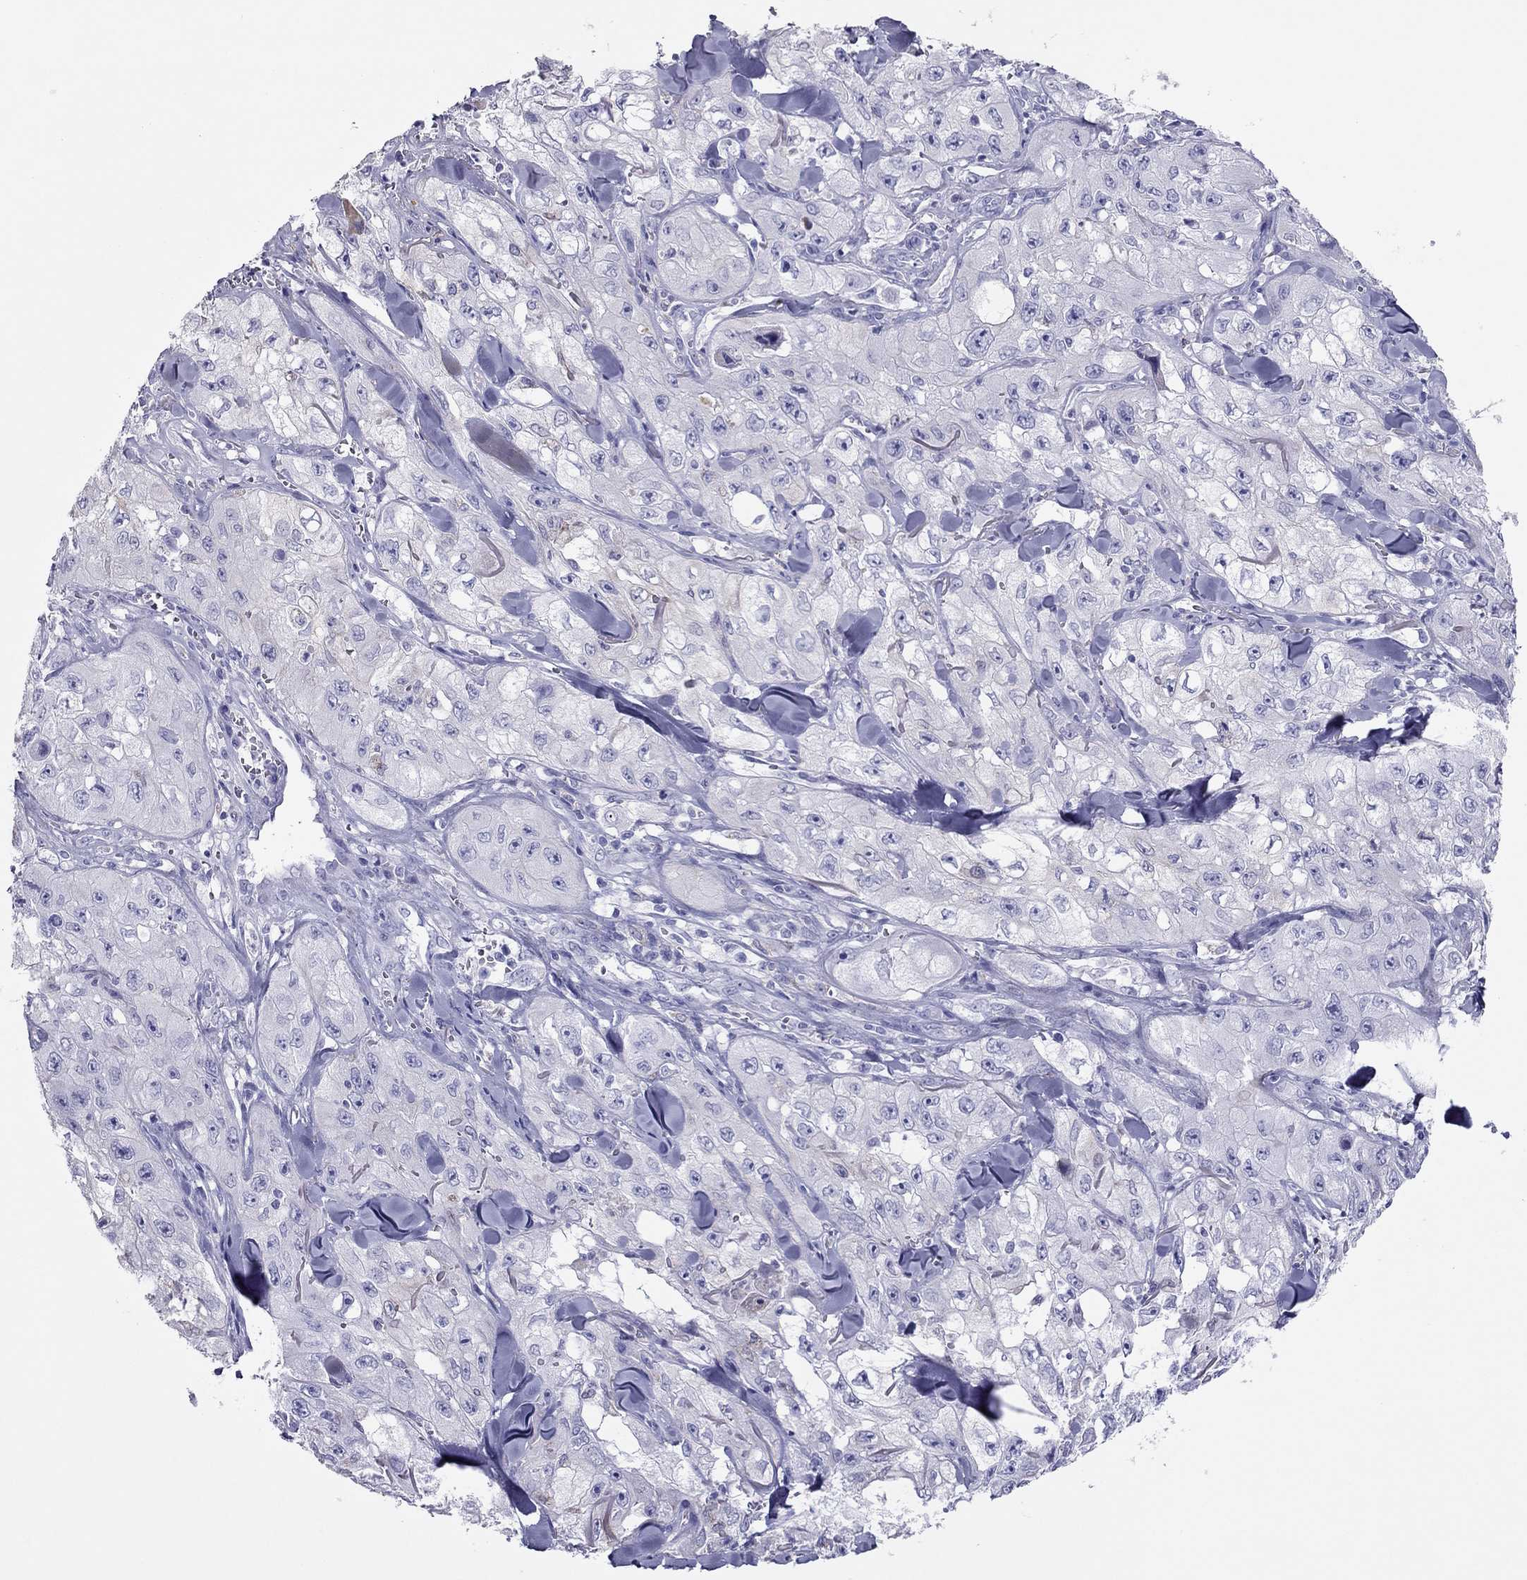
{"staining": {"intensity": "negative", "quantity": "none", "location": "none"}, "tissue": "skin cancer", "cell_type": "Tumor cells", "image_type": "cancer", "snomed": [{"axis": "morphology", "description": "Squamous cell carcinoma, NOS"}, {"axis": "topography", "description": "Skin"}, {"axis": "topography", "description": "Subcutis"}], "caption": "Immunohistochemistry micrograph of neoplastic tissue: human squamous cell carcinoma (skin) stained with DAB (3,3'-diaminobenzidine) shows no significant protein expression in tumor cells.", "gene": "MAEL", "patient": {"sex": "male", "age": 73}}